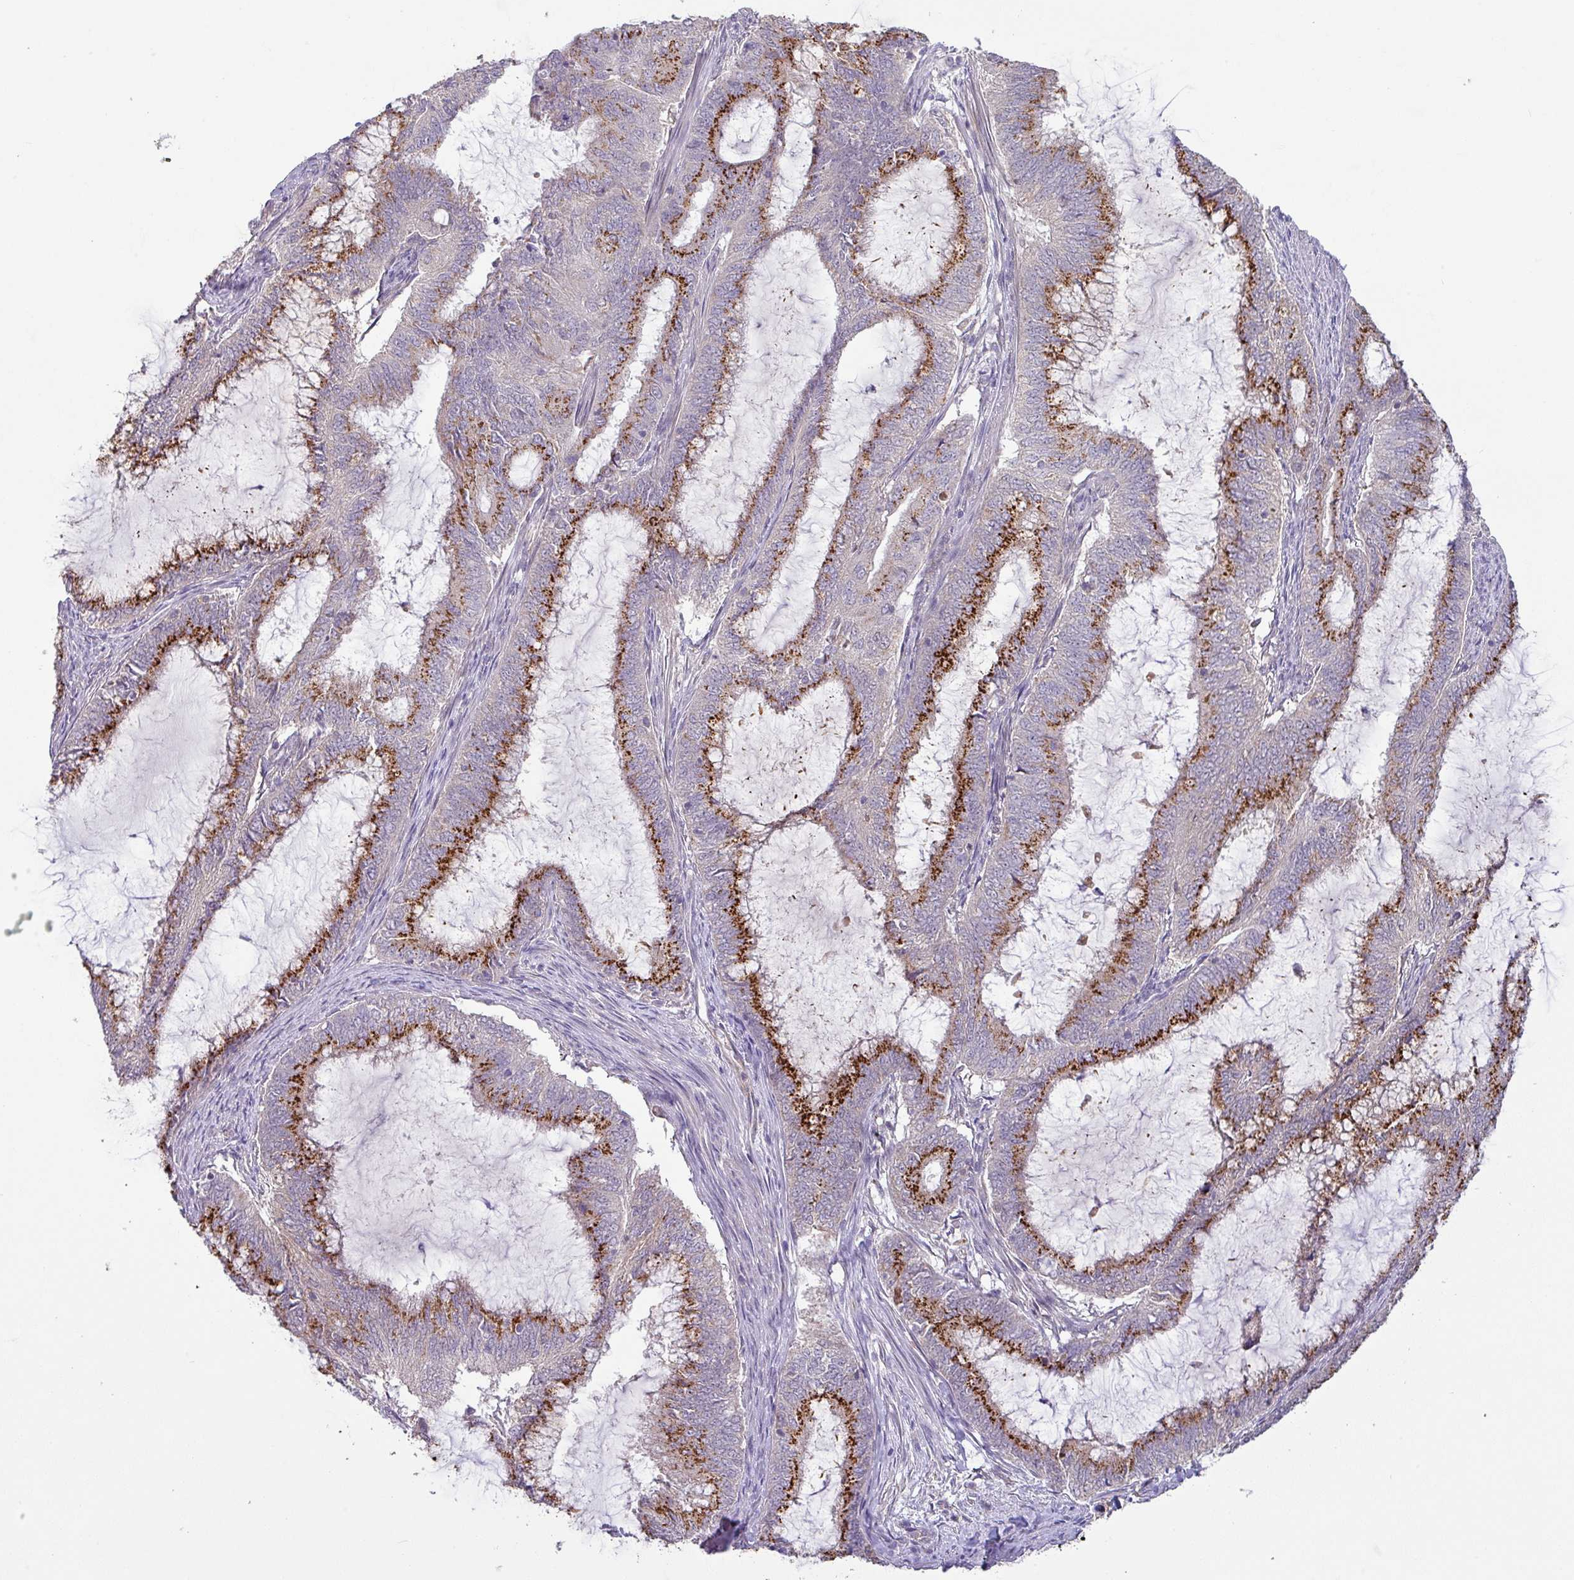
{"staining": {"intensity": "strong", "quantity": ">75%", "location": "cytoplasmic/membranous"}, "tissue": "endometrial cancer", "cell_type": "Tumor cells", "image_type": "cancer", "snomed": [{"axis": "morphology", "description": "Adenocarcinoma, NOS"}, {"axis": "topography", "description": "Endometrium"}], "caption": "Endometrial adenocarcinoma stained with a protein marker shows strong staining in tumor cells.", "gene": "GALNT12", "patient": {"sex": "female", "age": 51}}